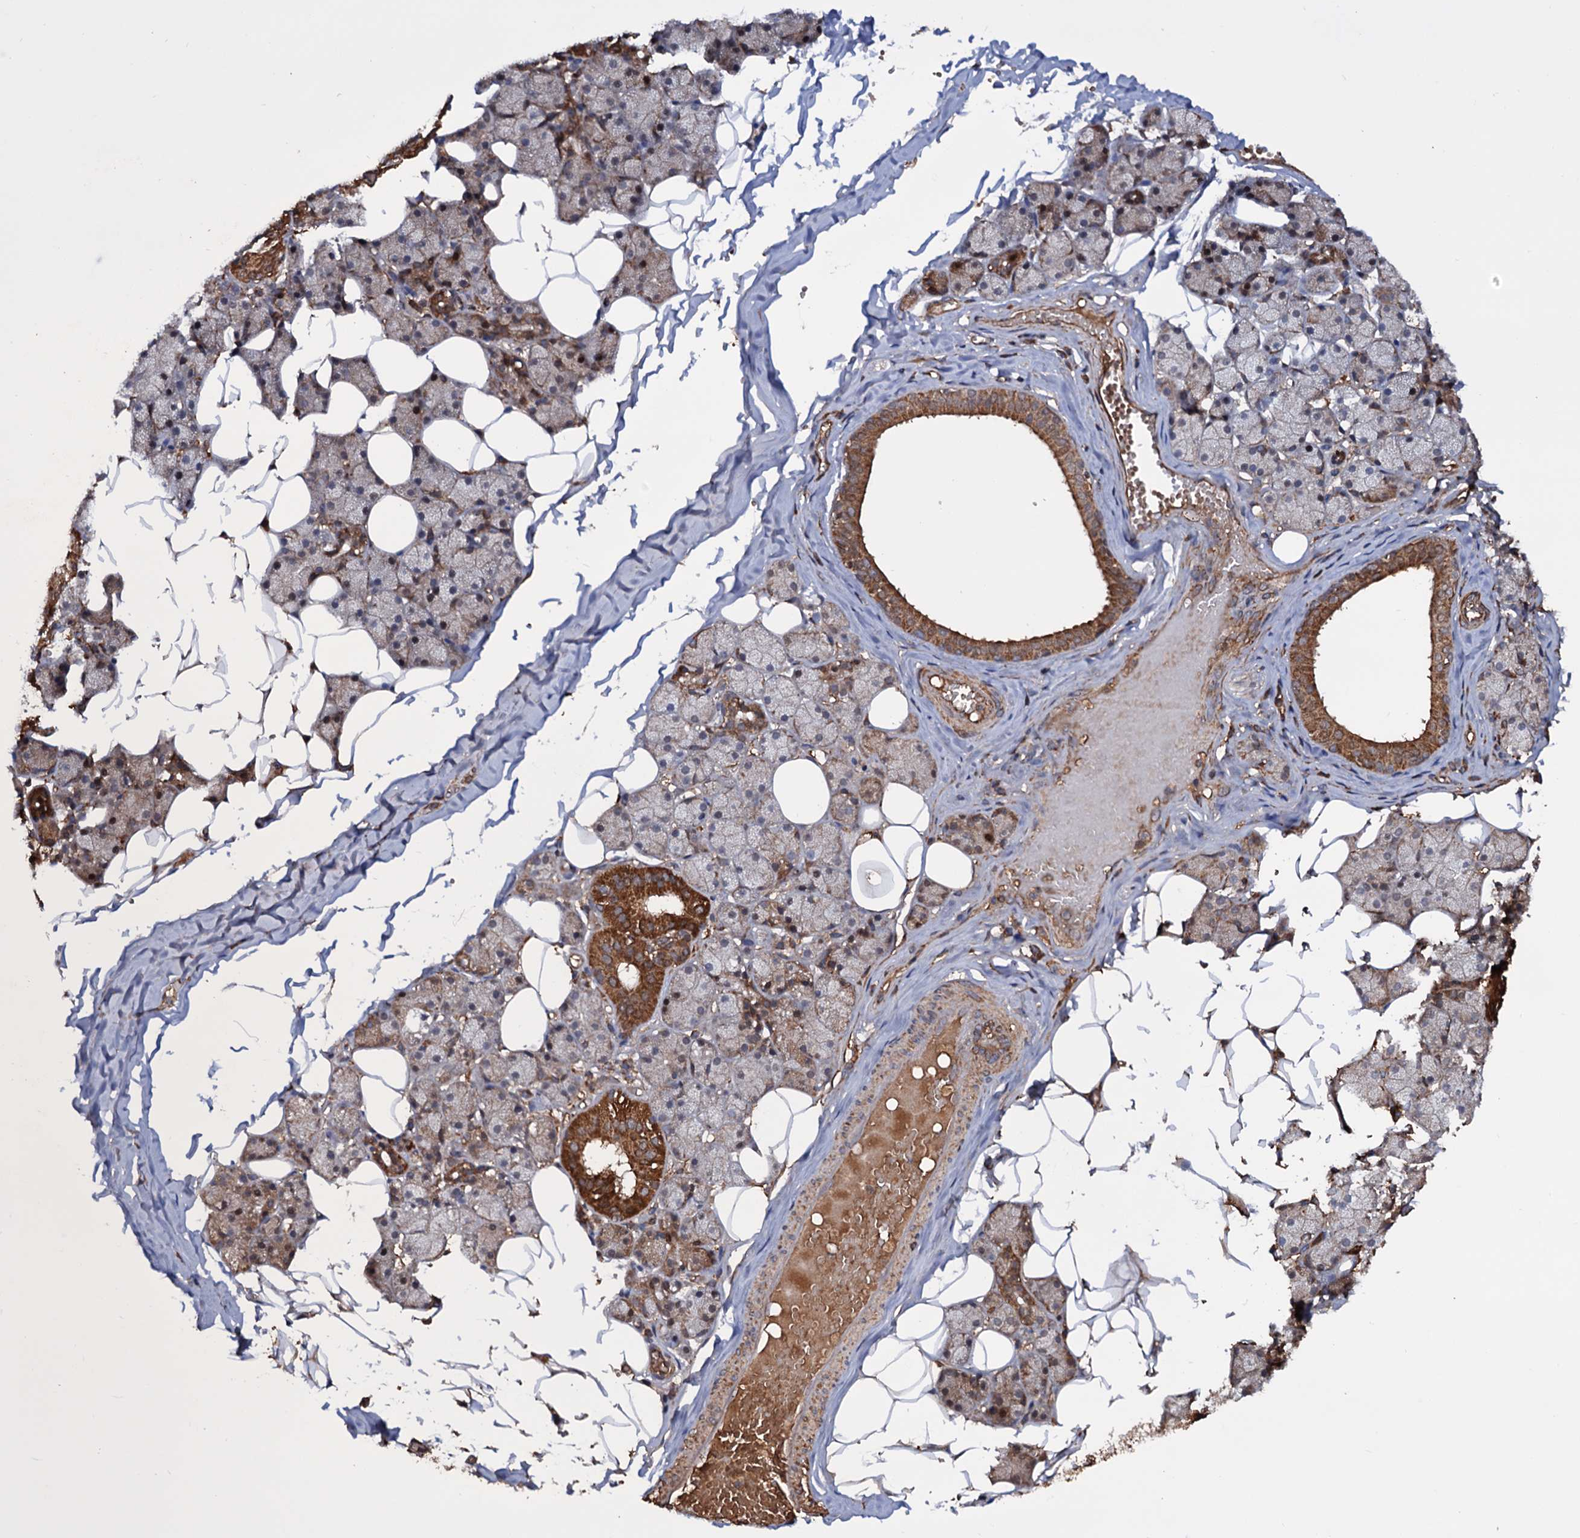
{"staining": {"intensity": "strong", "quantity": "25%-75%", "location": "cytoplasmic/membranous"}, "tissue": "salivary gland", "cell_type": "Glandular cells", "image_type": "normal", "snomed": [{"axis": "morphology", "description": "Normal tissue, NOS"}, {"axis": "topography", "description": "Salivary gland"}], "caption": "The immunohistochemical stain labels strong cytoplasmic/membranous staining in glandular cells of unremarkable salivary gland. Using DAB (3,3'-diaminobenzidine) (brown) and hematoxylin (blue) stains, captured at high magnification using brightfield microscopy.", "gene": "MRPL42", "patient": {"sex": "female", "age": 33}}